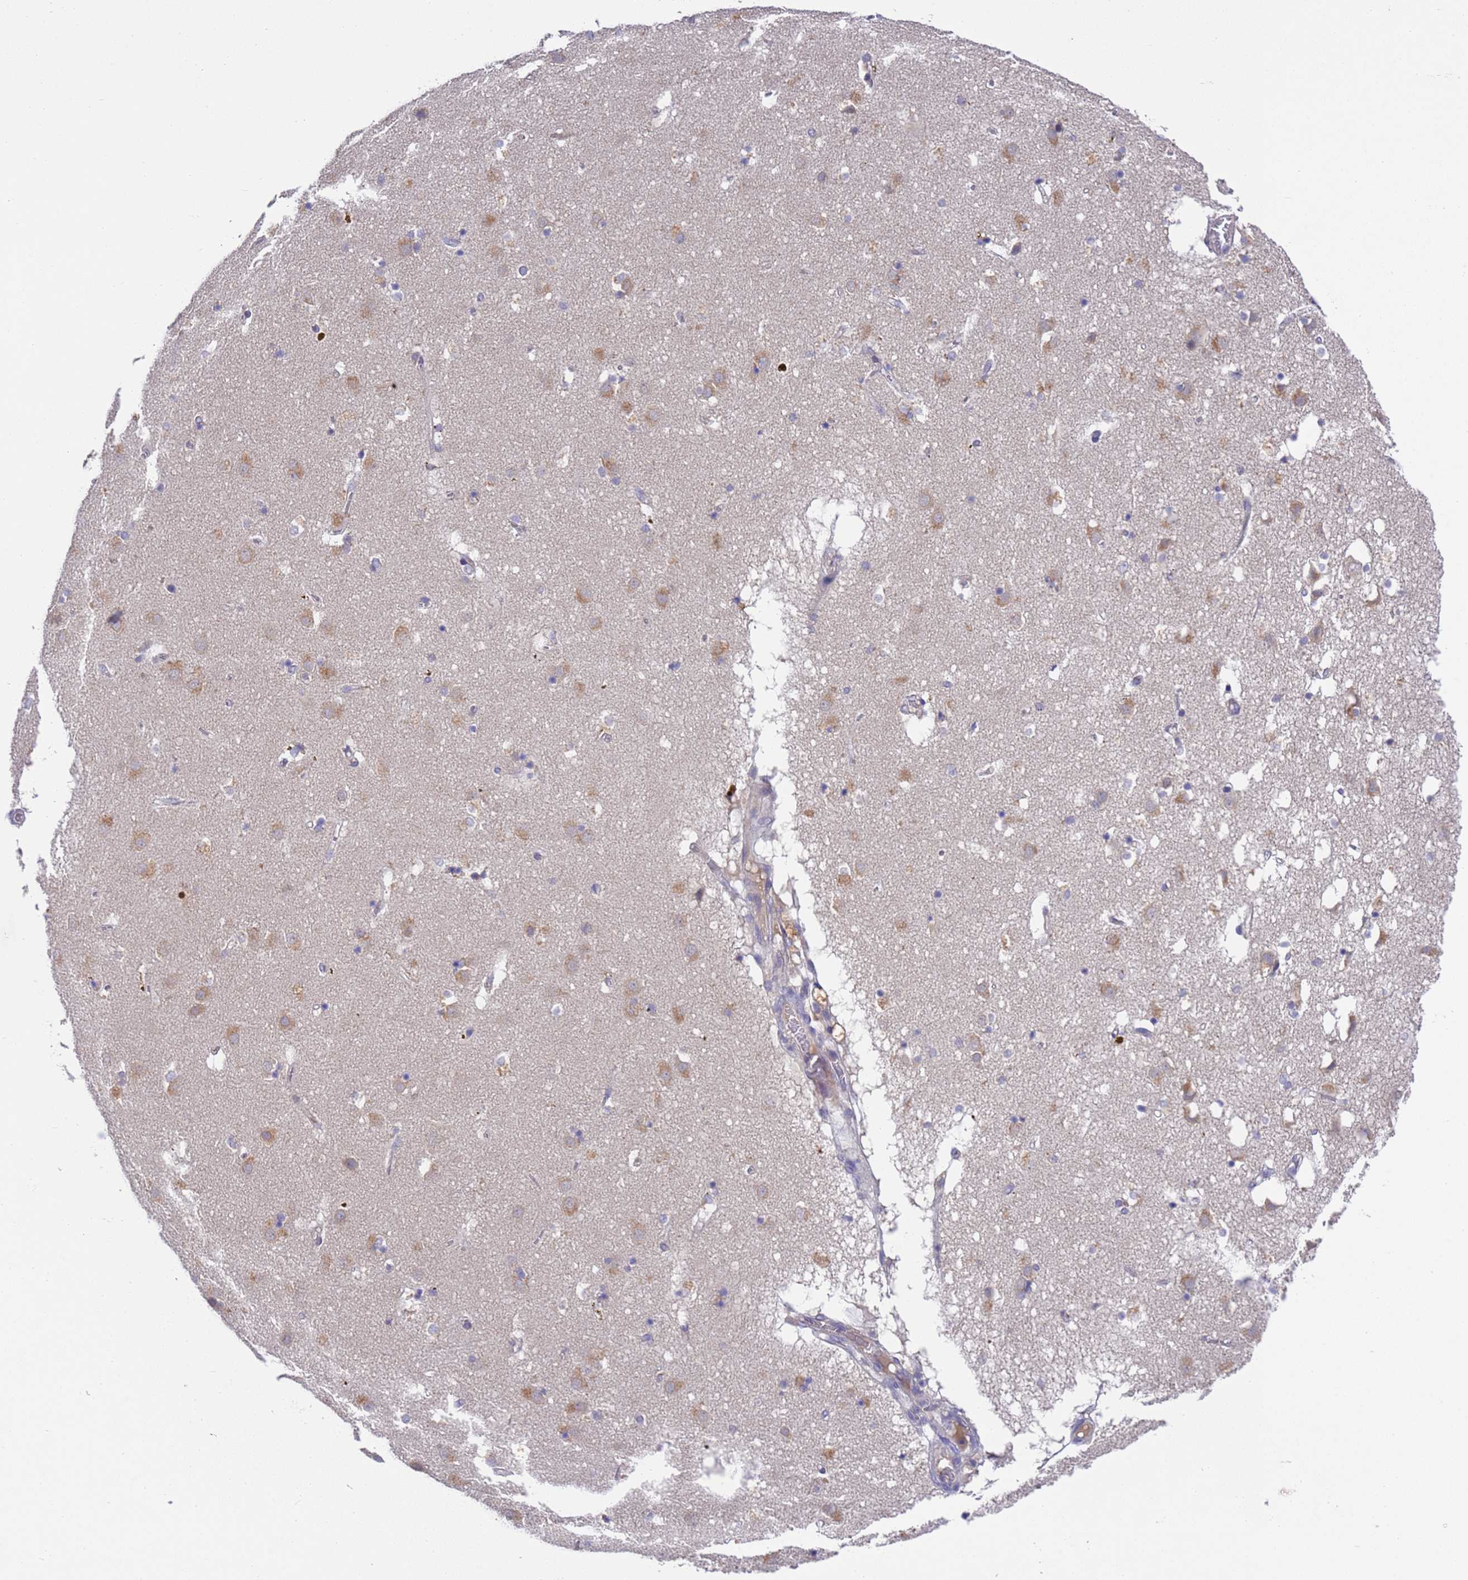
{"staining": {"intensity": "negative", "quantity": "none", "location": "none"}, "tissue": "caudate", "cell_type": "Glial cells", "image_type": "normal", "snomed": [{"axis": "morphology", "description": "Normal tissue, NOS"}, {"axis": "topography", "description": "Lateral ventricle wall"}], "caption": "Immunohistochemistry of normal human caudate shows no expression in glial cells.", "gene": "DCAF12L1", "patient": {"sex": "male", "age": 70}}